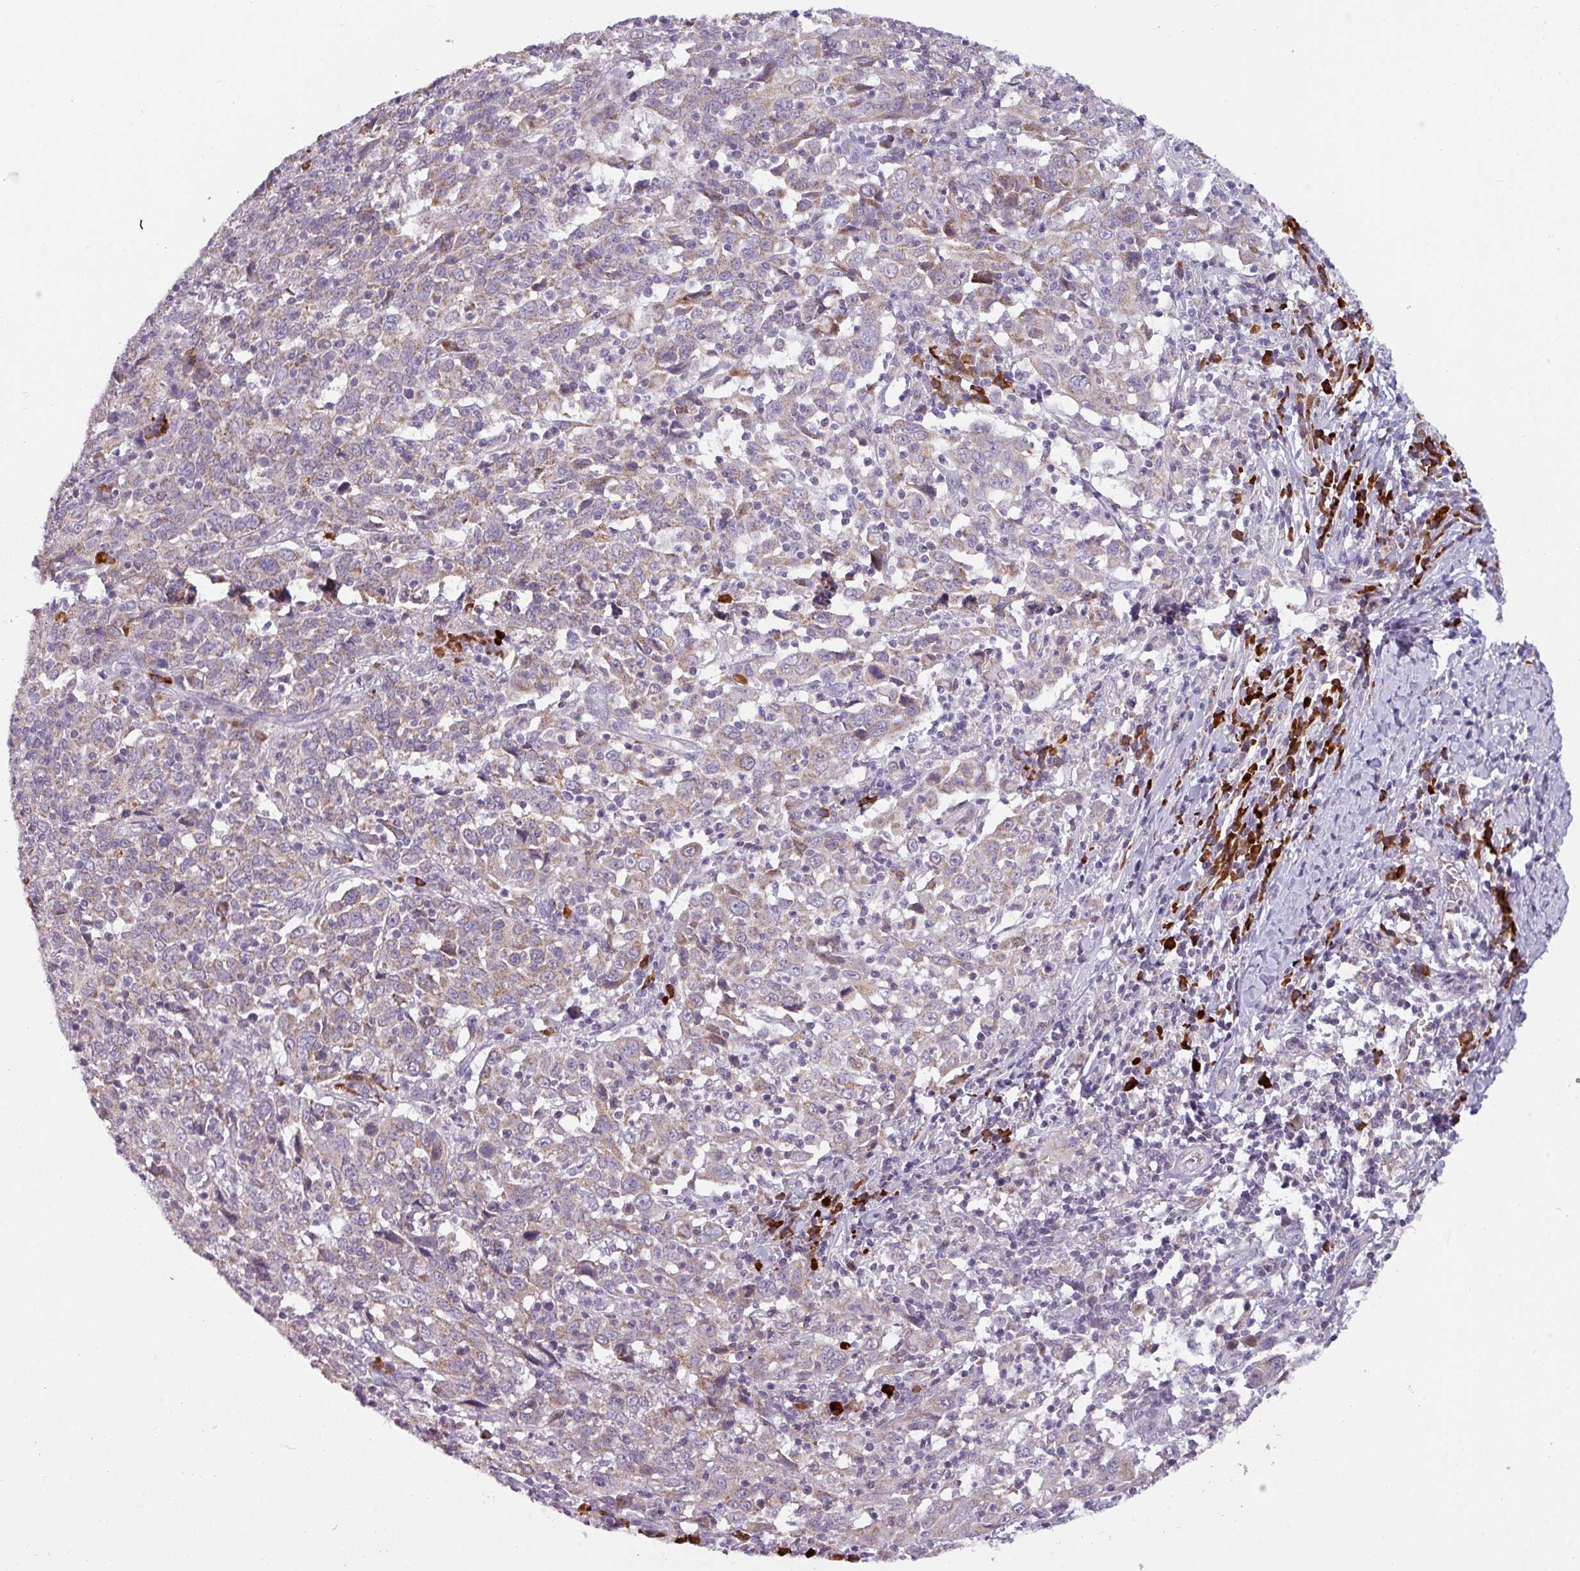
{"staining": {"intensity": "negative", "quantity": "none", "location": "none"}, "tissue": "cervical cancer", "cell_type": "Tumor cells", "image_type": "cancer", "snomed": [{"axis": "morphology", "description": "Squamous cell carcinoma, NOS"}, {"axis": "topography", "description": "Cervix"}], "caption": "Tumor cells show no significant protein positivity in cervical cancer.", "gene": "C2orf68", "patient": {"sex": "female", "age": 46}}